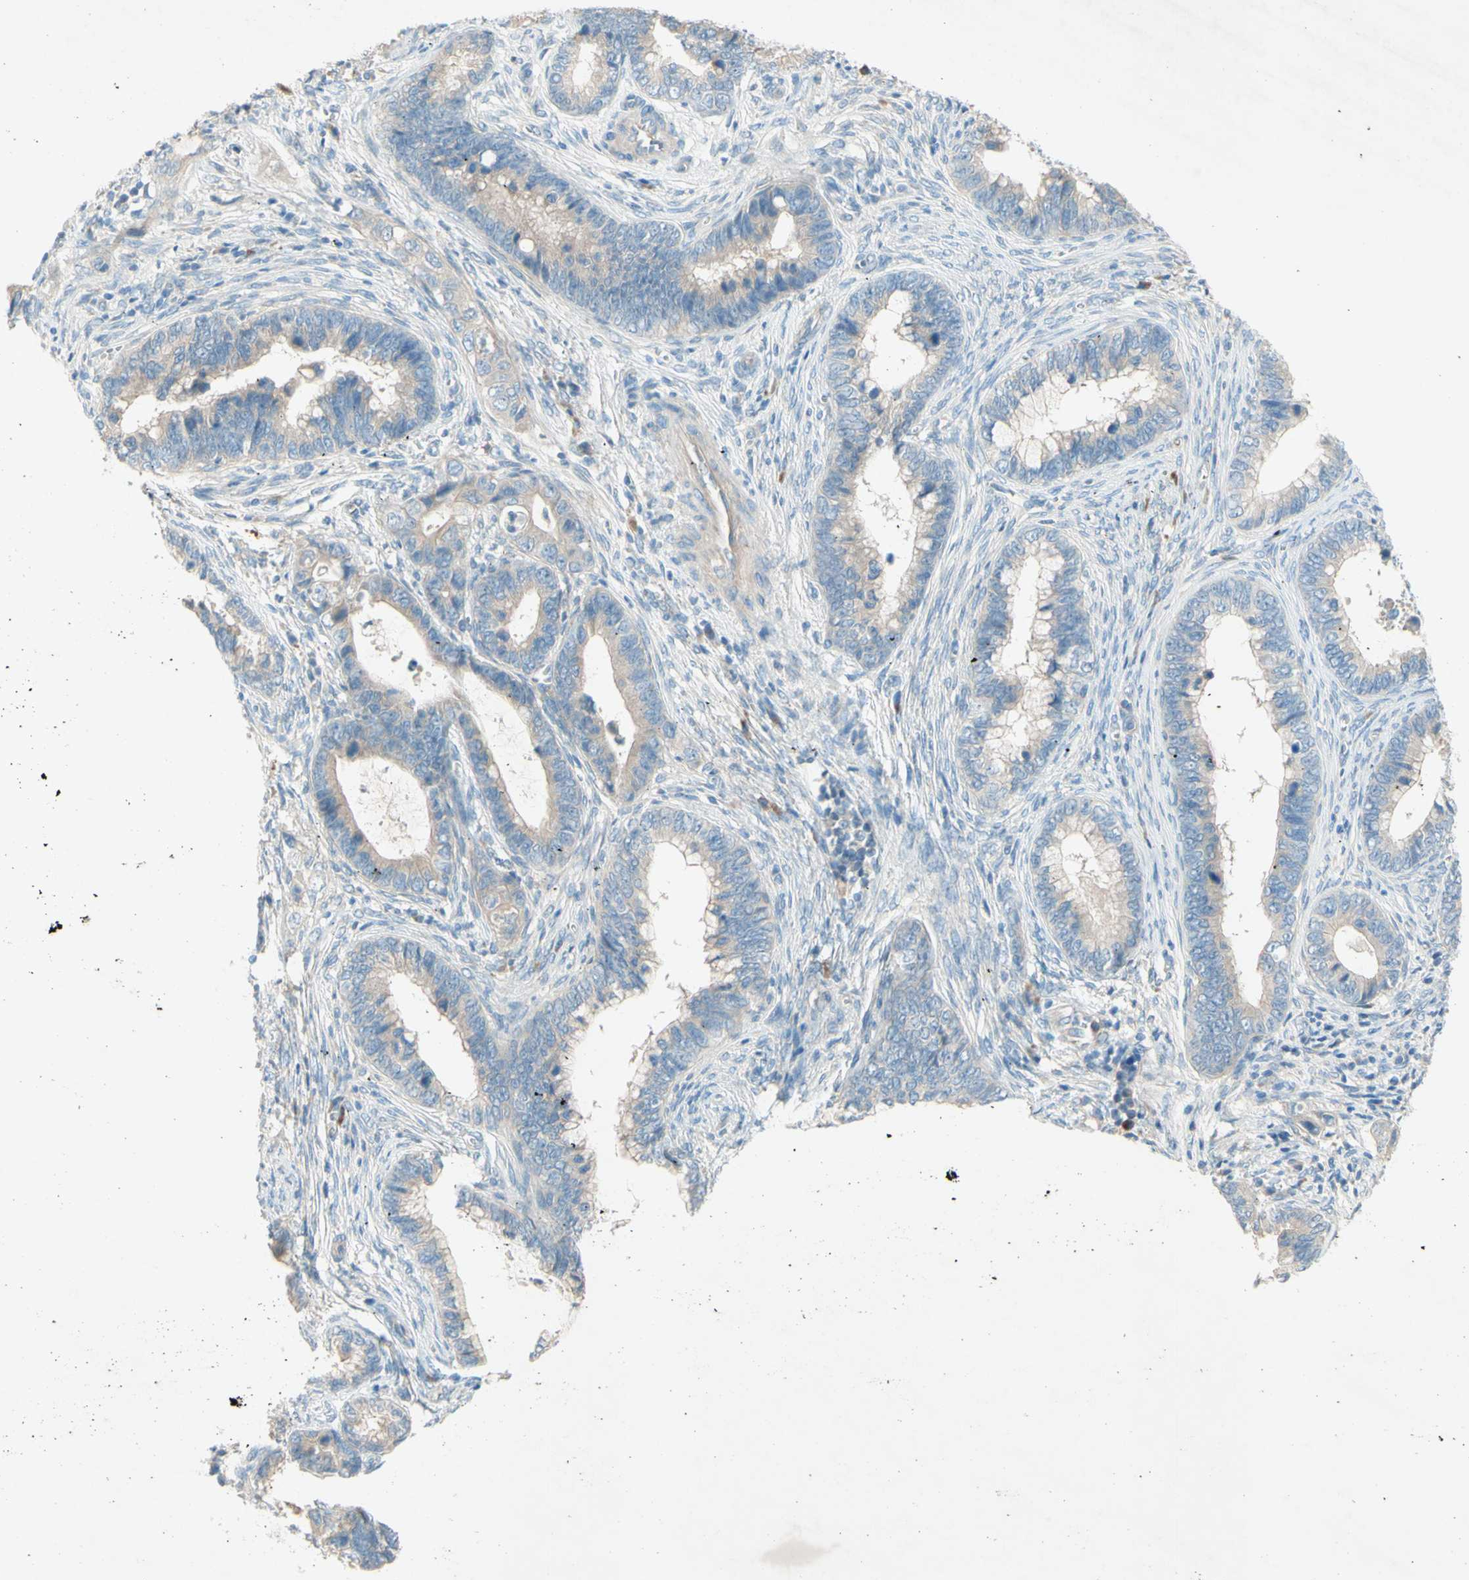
{"staining": {"intensity": "weak", "quantity": "25%-75%", "location": "cytoplasmic/membranous"}, "tissue": "cervical cancer", "cell_type": "Tumor cells", "image_type": "cancer", "snomed": [{"axis": "morphology", "description": "Adenocarcinoma, NOS"}, {"axis": "topography", "description": "Cervix"}], "caption": "IHC of human adenocarcinoma (cervical) reveals low levels of weak cytoplasmic/membranous staining in approximately 25%-75% of tumor cells.", "gene": "IL2", "patient": {"sex": "female", "age": 44}}